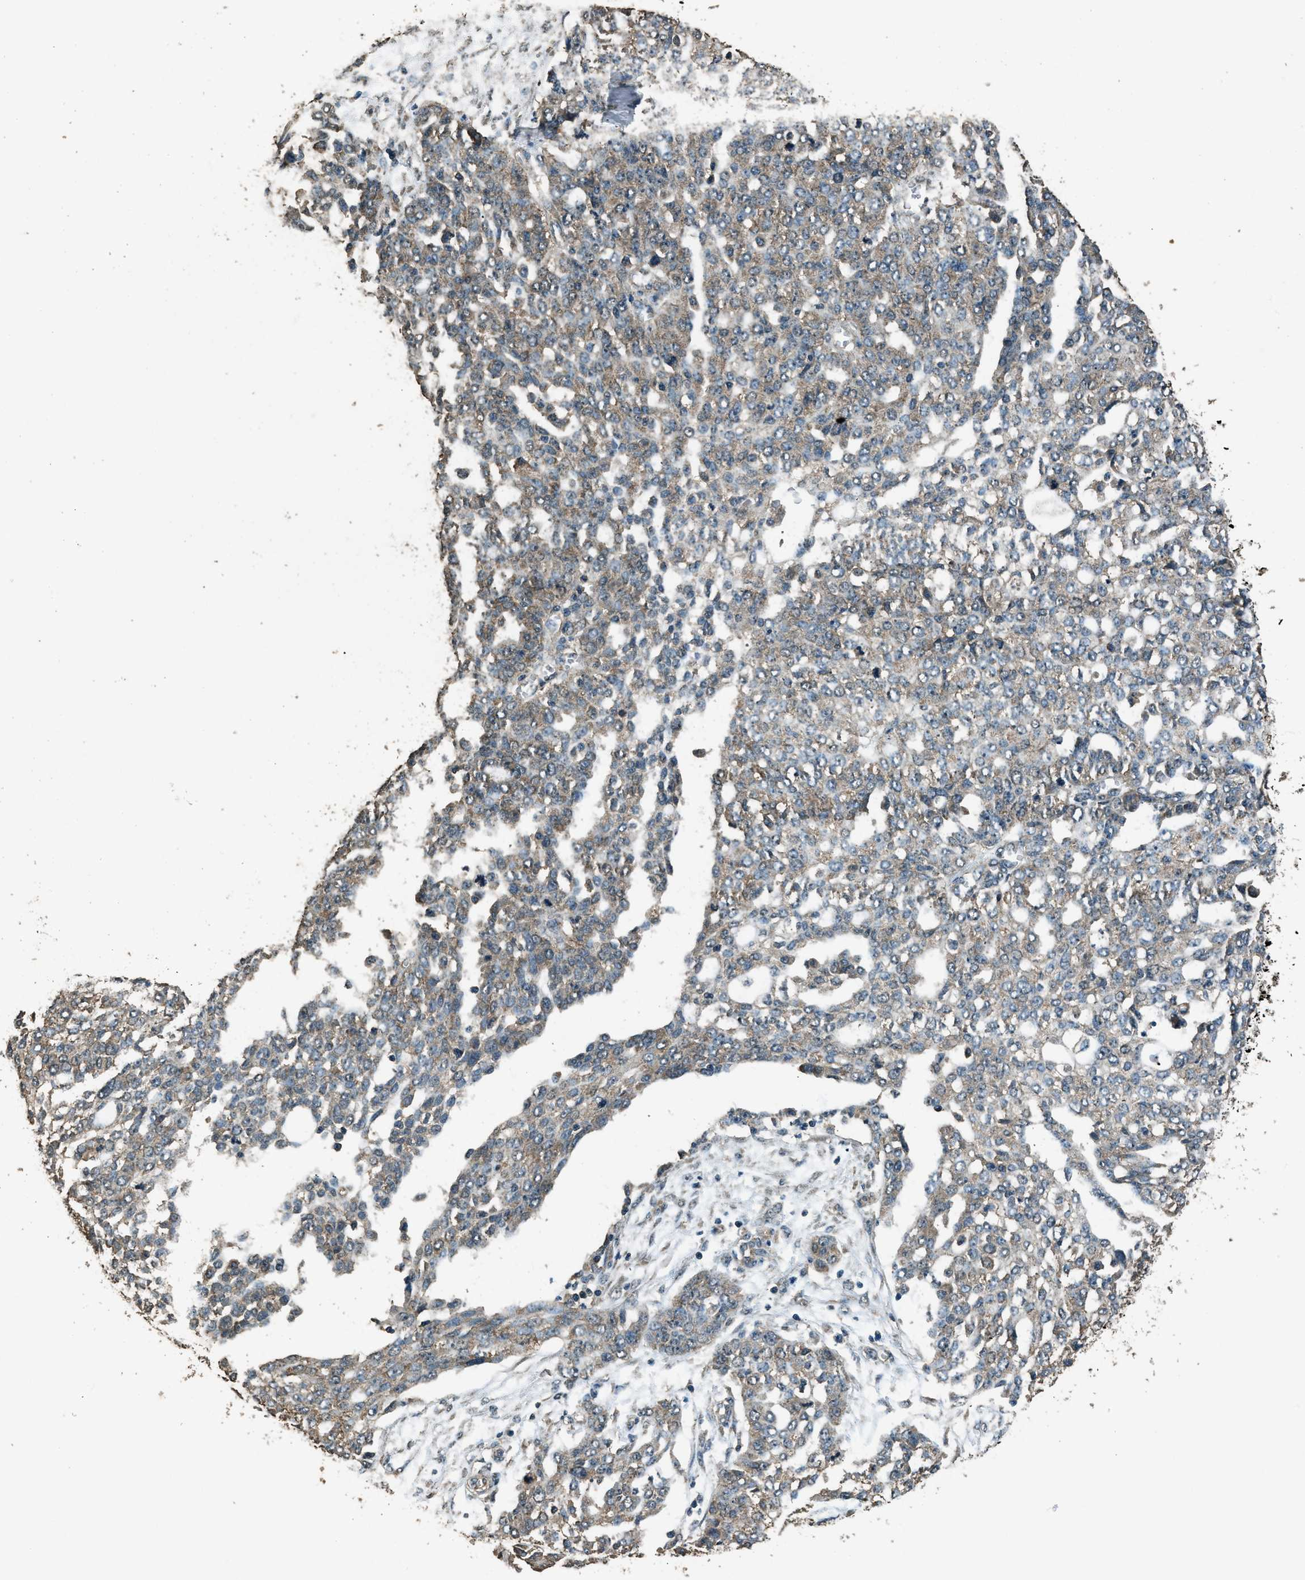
{"staining": {"intensity": "weak", "quantity": "25%-75%", "location": "cytoplasmic/membranous"}, "tissue": "ovarian cancer", "cell_type": "Tumor cells", "image_type": "cancer", "snomed": [{"axis": "morphology", "description": "Cystadenocarcinoma, serous, NOS"}, {"axis": "topography", "description": "Soft tissue"}, {"axis": "topography", "description": "Ovary"}], "caption": "Brown immunohistochemical staining in human serous cystadenocarcinoma (ovarian) demonstrates weak cytoplasmic/membranous staining in about 25%-75% of tumor cells.", "gene": "SALL3", "patient": {"sex": "female", "age": 57}}